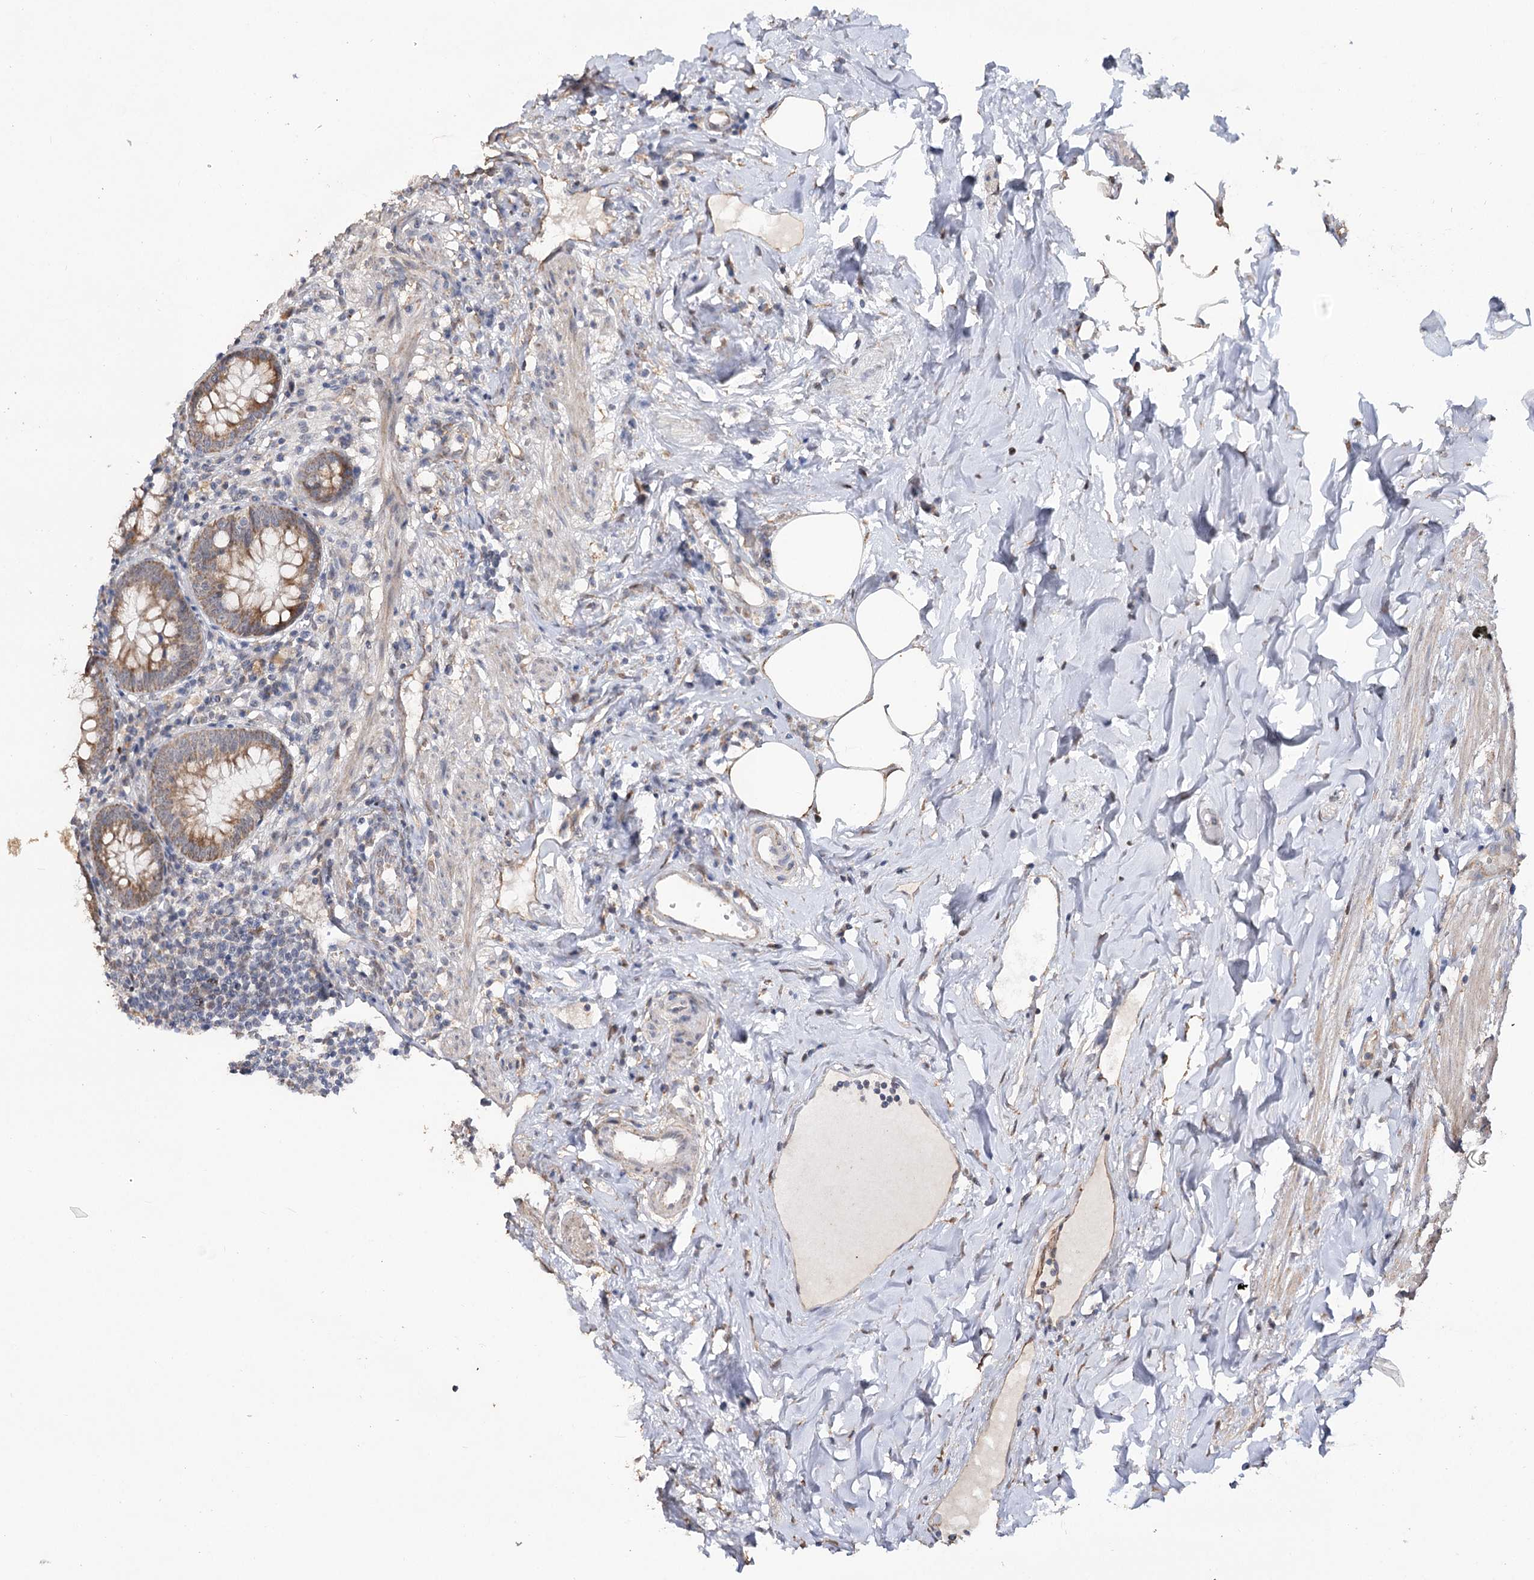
{"staining": {"intensity": "moderate", "quantity": ">75%", "location": "cytoplasmic/membranous"}, "tissue": "appendix", "cell_type": "Glandular cells", "image_type": "normal", "snomed": [{"axis": "morphology", "description": "Normal tissue, NOS"}, {"axis": "topography", "description": "Appendix"}], "caption": "A medium amount of moderate cytoplasmic/membranous positivity is seen in approximately >75% of glandular cells in normal appendix.", "gene": "RUFY4", "patient": {"sex": "female", "age": 54}}